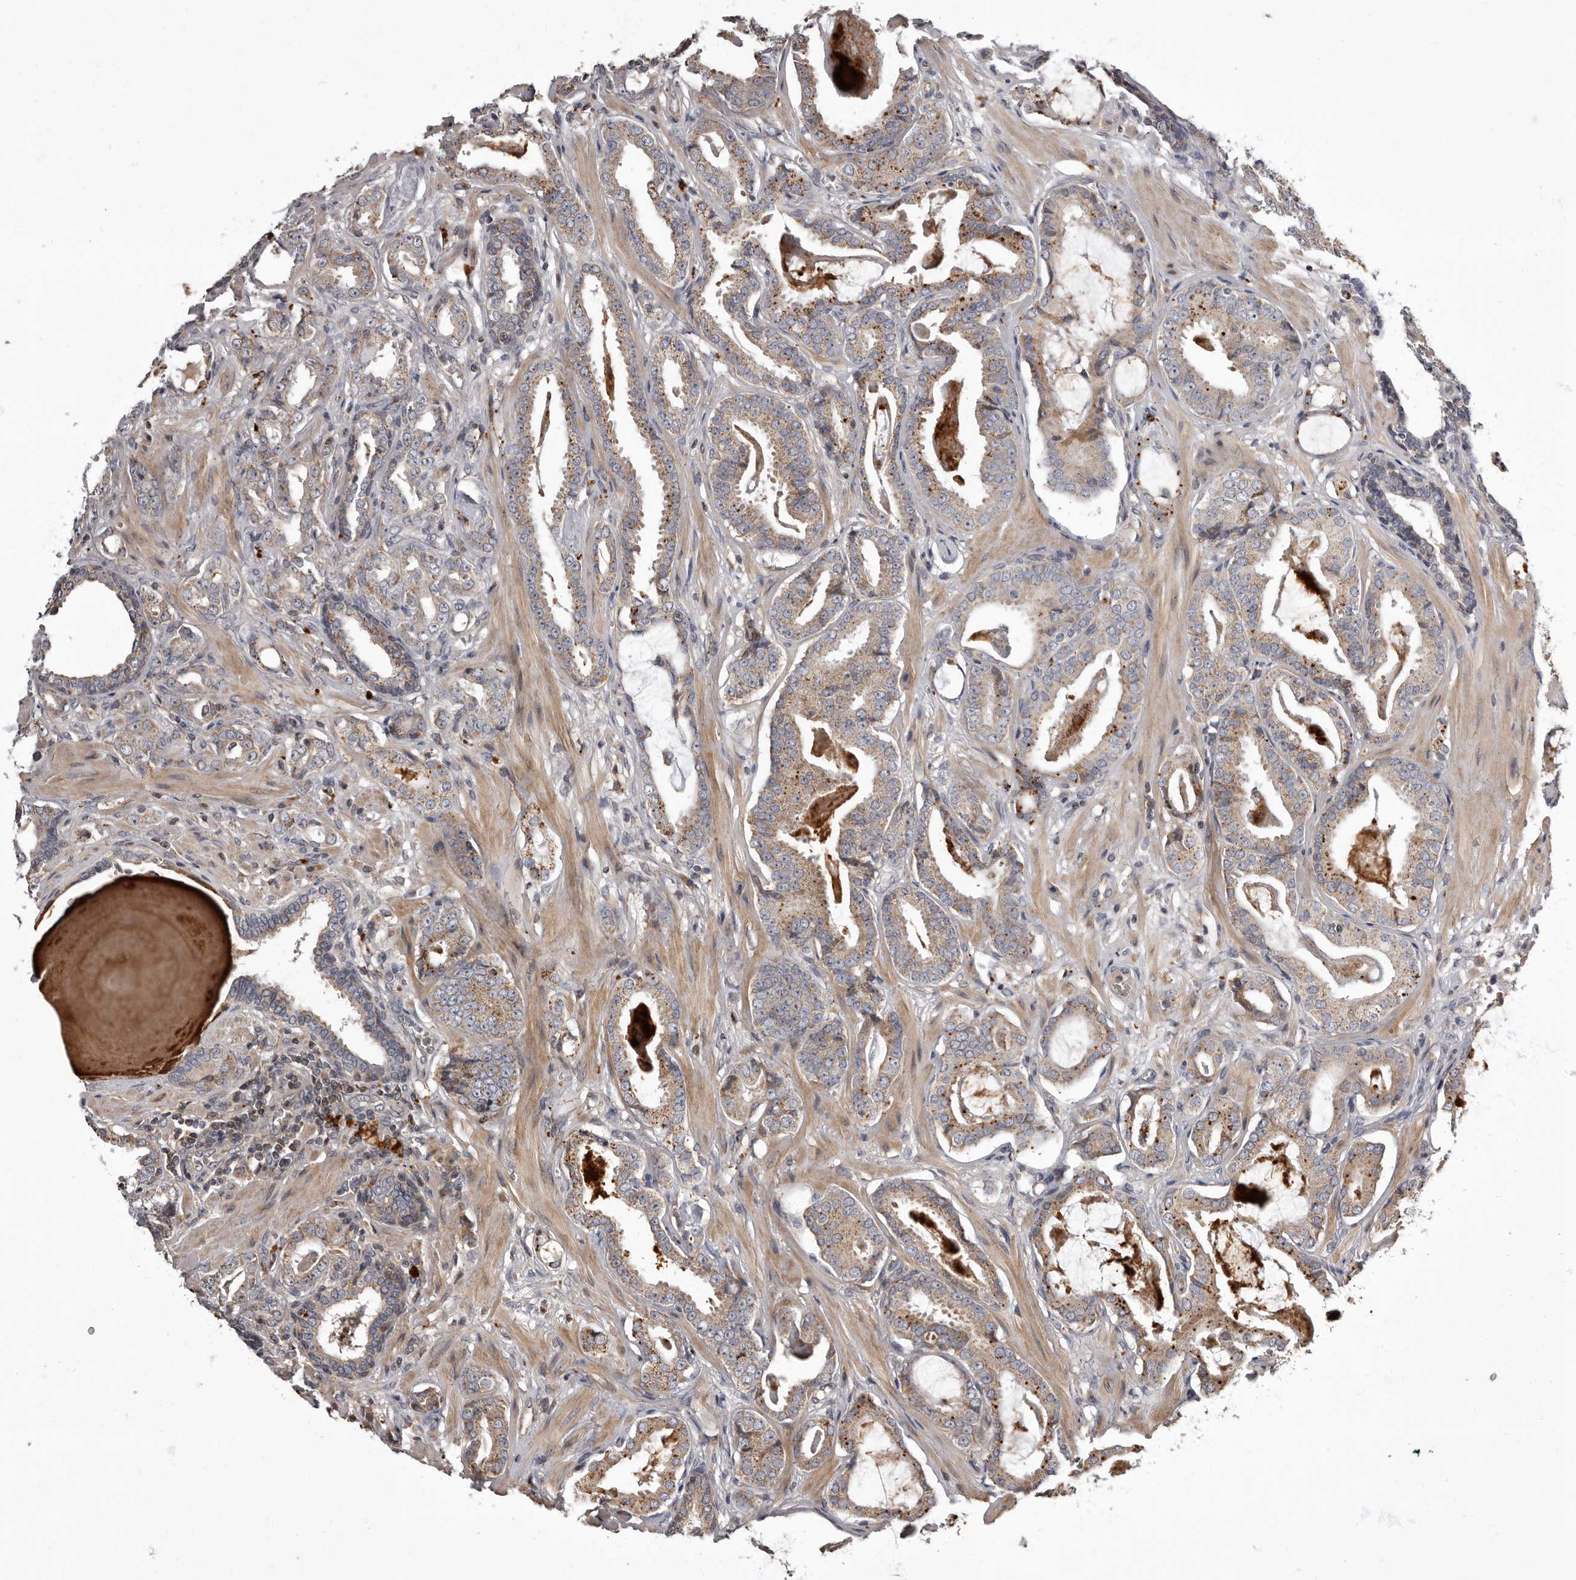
{"staining": {"intensity": "weak", "quantity": "25%-75%", "location": "cytoplasmic/membranous"}, "tissue": "prostate cancer", "cell_type": "Tumor cells", "image_type": "cancer", "snomed": [{"axis": "morphology", "description": "Adenocarcinoma, Low grade"}, {"axis": "topography", "description": "Prostate"}], "caption": "Brown immunohistochemical staining in prostate cancer (low-grade adenocarcinoma) reveals weak cytoplasmic/membranous positivity in approximately 25%-75% of tumor cells.", "gene": "ADCY2", "patient": {"sex": "male", "age": 53}}